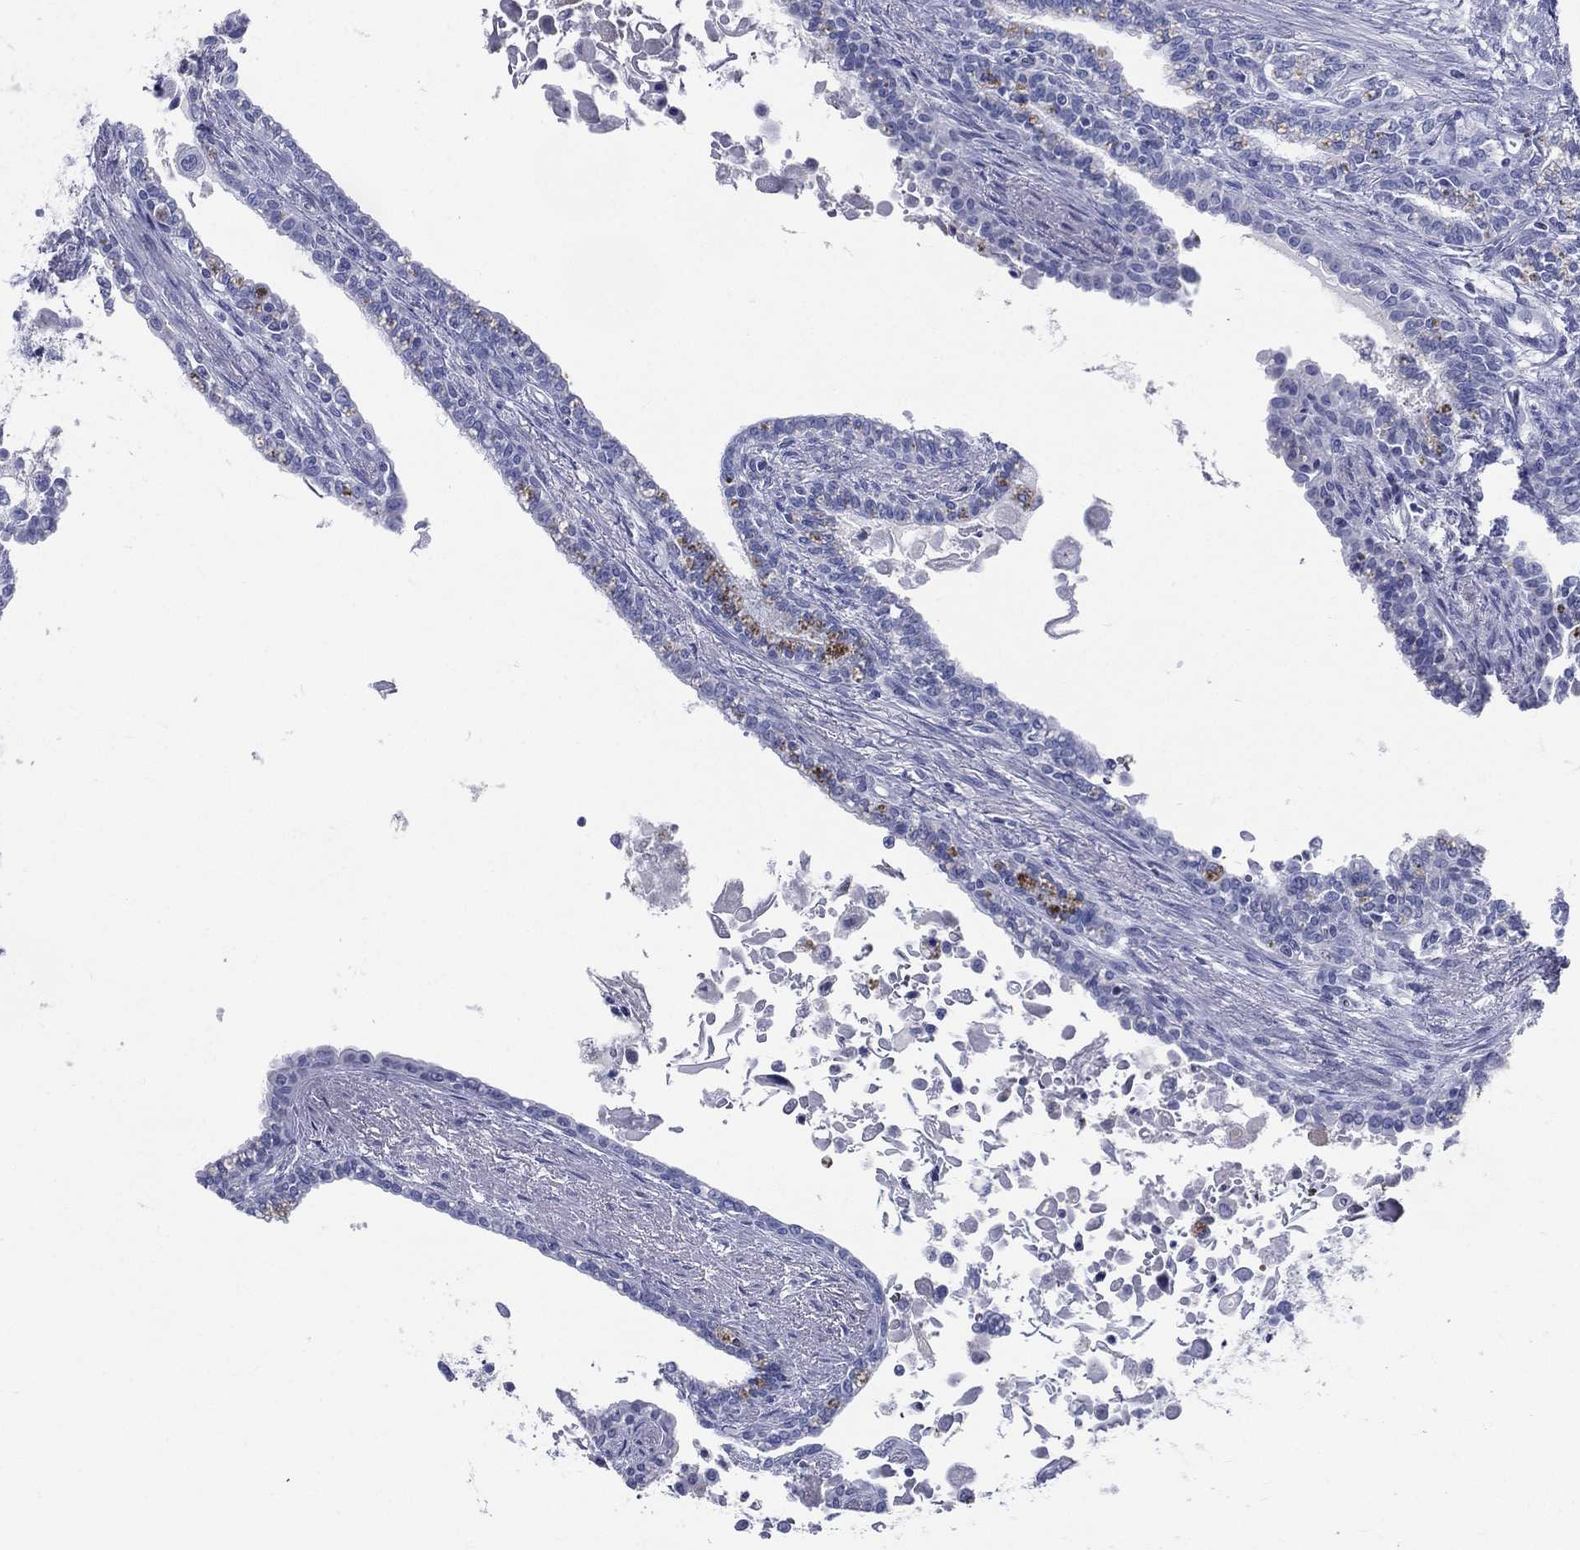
{"staining": {"intensity": "negative", "quantity": "none", "location": "none"}, "tissue": "seminal vesicle", "cell_type": "Glandular cells", "image_type": "normal", "snomed": [{"axis": "morphology", "description": "Normal tissue, NOS"}, {"axis": "morphology", "description": "Urothelial carcinoma, NOS"}, {"axis": "topography", "description": "Urinary bladder"}, {"axis": "topography", "description": "Seminal veicle"}], "caption": "An immunohistochemistry micrograph of normal seminal vesicle is shown. There is no staining in glandular cells of seminal vesicle.", "gene": "DEFB121", "patient": {"sex": "male", "age": 76}}